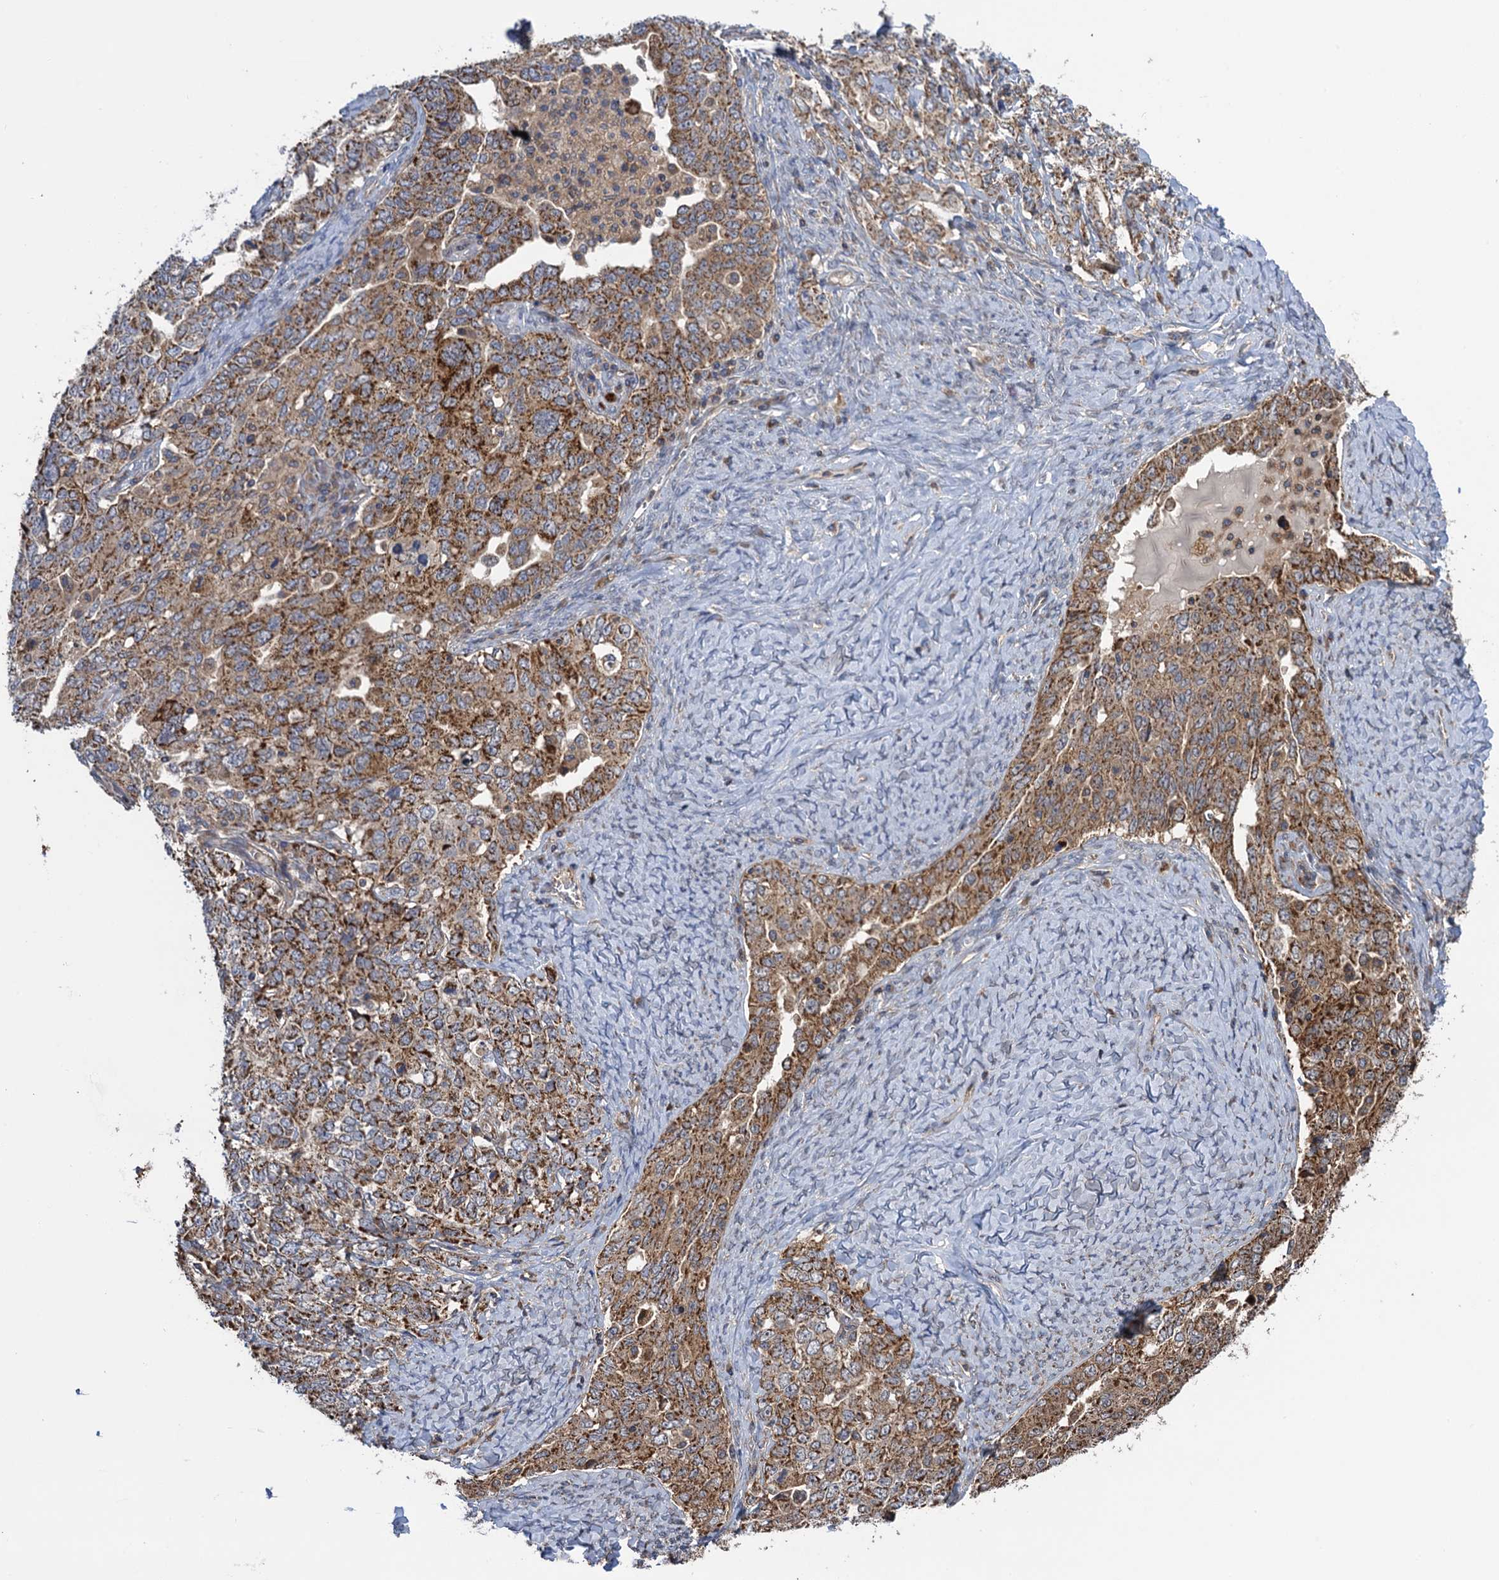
{"staining": {"intensity": "moderate", "quantity": "25%-75%", "location": "cytoplasmic/membranous"}, "tissue": "ovarian cancer", "cell_type": "Tumor cells", "image_type": "cancer", "snomed": [{"axis": "morphology", "description": "Carcinoma, endometroid"}, {"axis": "topography", "description": "Ovary"}], "caption": "Protein expression analysis of human ovarian endometroid carcinoma reveals moderate cytoplasmic/membranous staining in about 25%-75% of tumor cells.", "gene": "WDR88", "patient": {"sex": "female", "age": 62}}